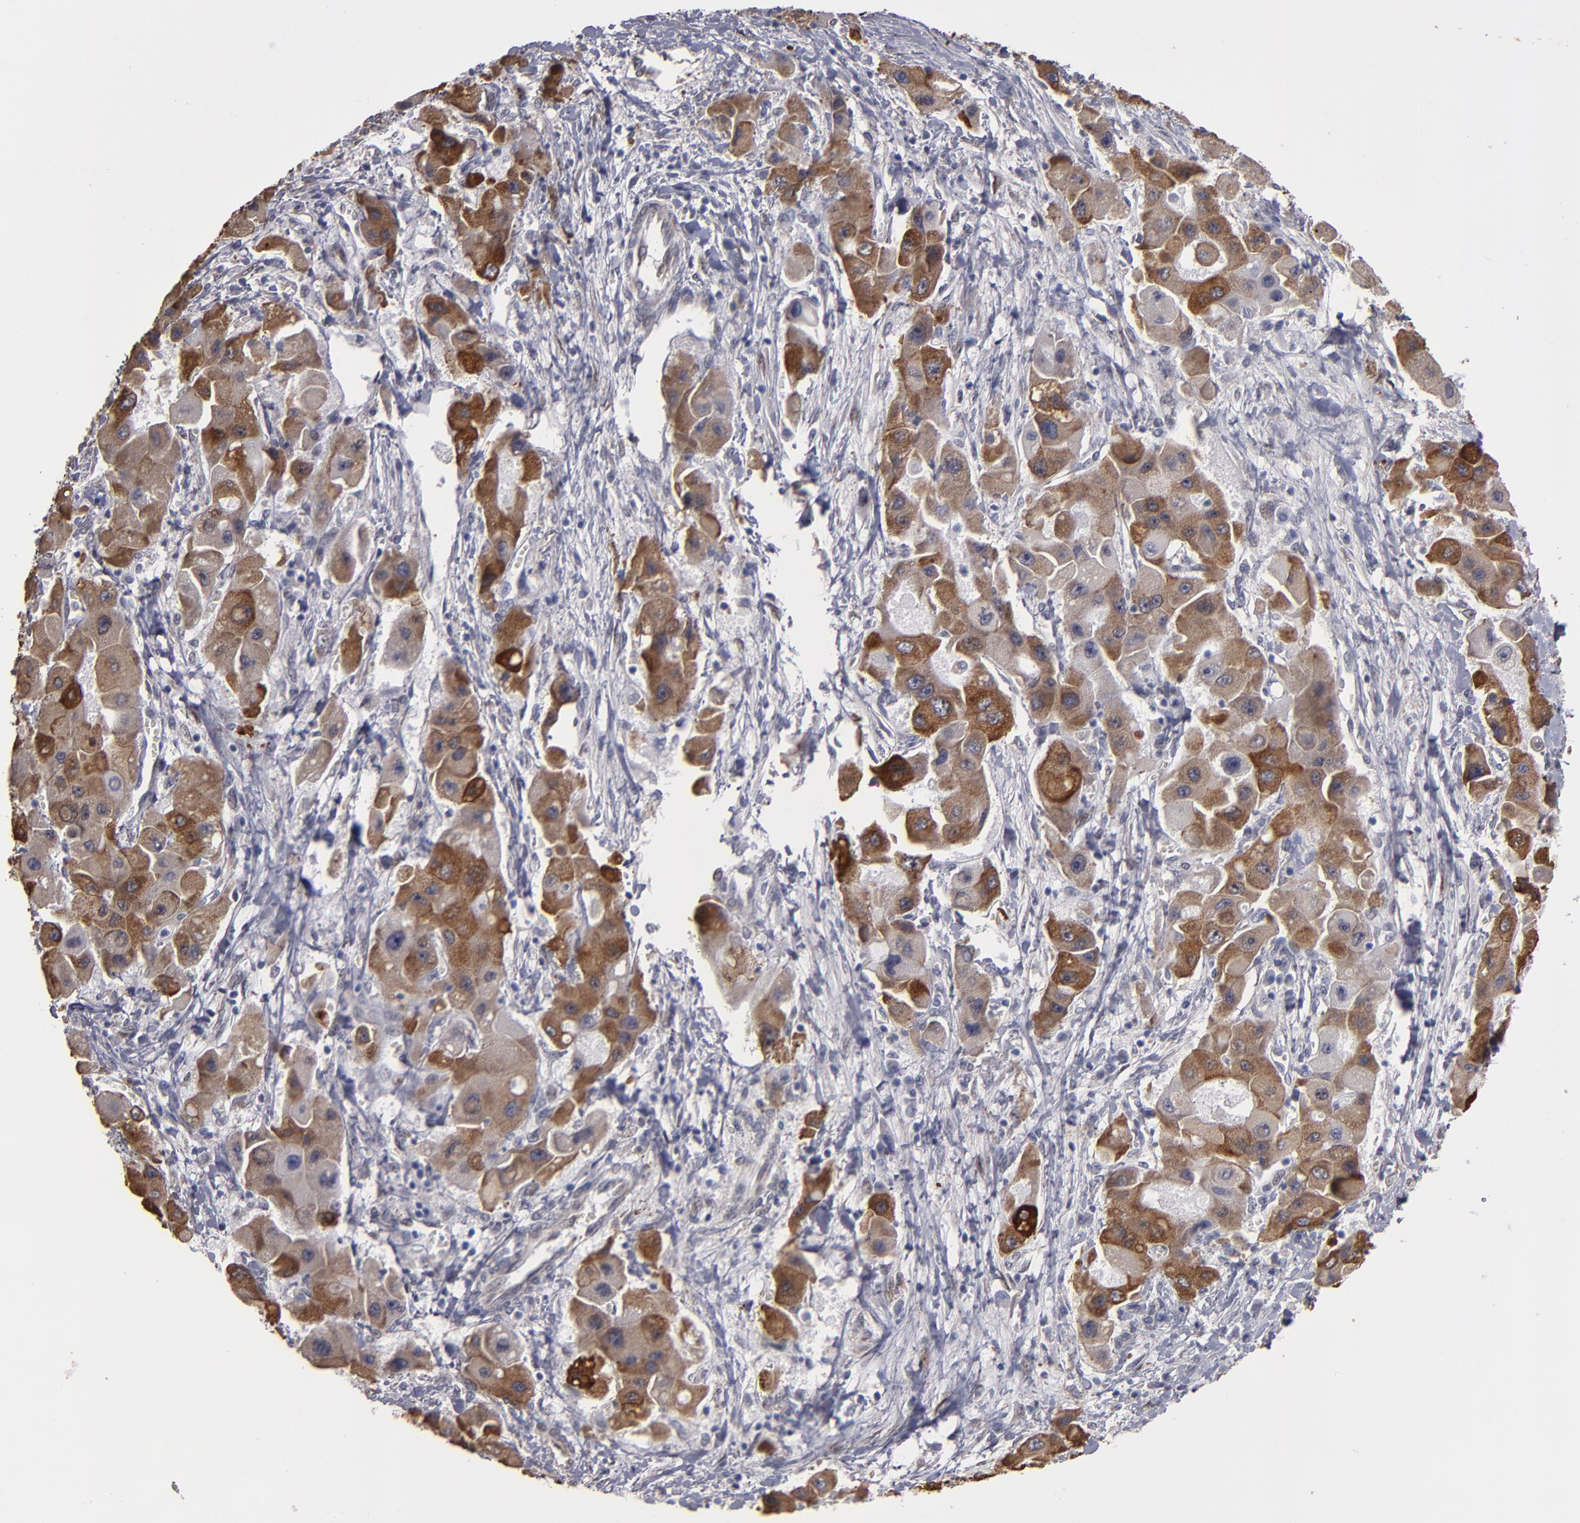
{"staining": {"intensity": "strong", "quantity": "25%-75%", "location": "cytoplasmic/membranous"}, "tissue": "liver cancer", "cell_type": "Tumor cells", "image_type": "cancer", "snomed": [{"axis": "morphology", "description": "Carcinoma, Hepatocellular, NOS"}, {"axis": "topography", "description": "Liver"}], "caption": "DAB (3,3'-diaminobenzidine) immunohistochemical staining of human liver cancer shows strong cytoplasmic/membranous protein expression in about 25%-75% of tumor cells.", "gene": "PGRMC1", "patient": {"sex": "male", "age": 24}}